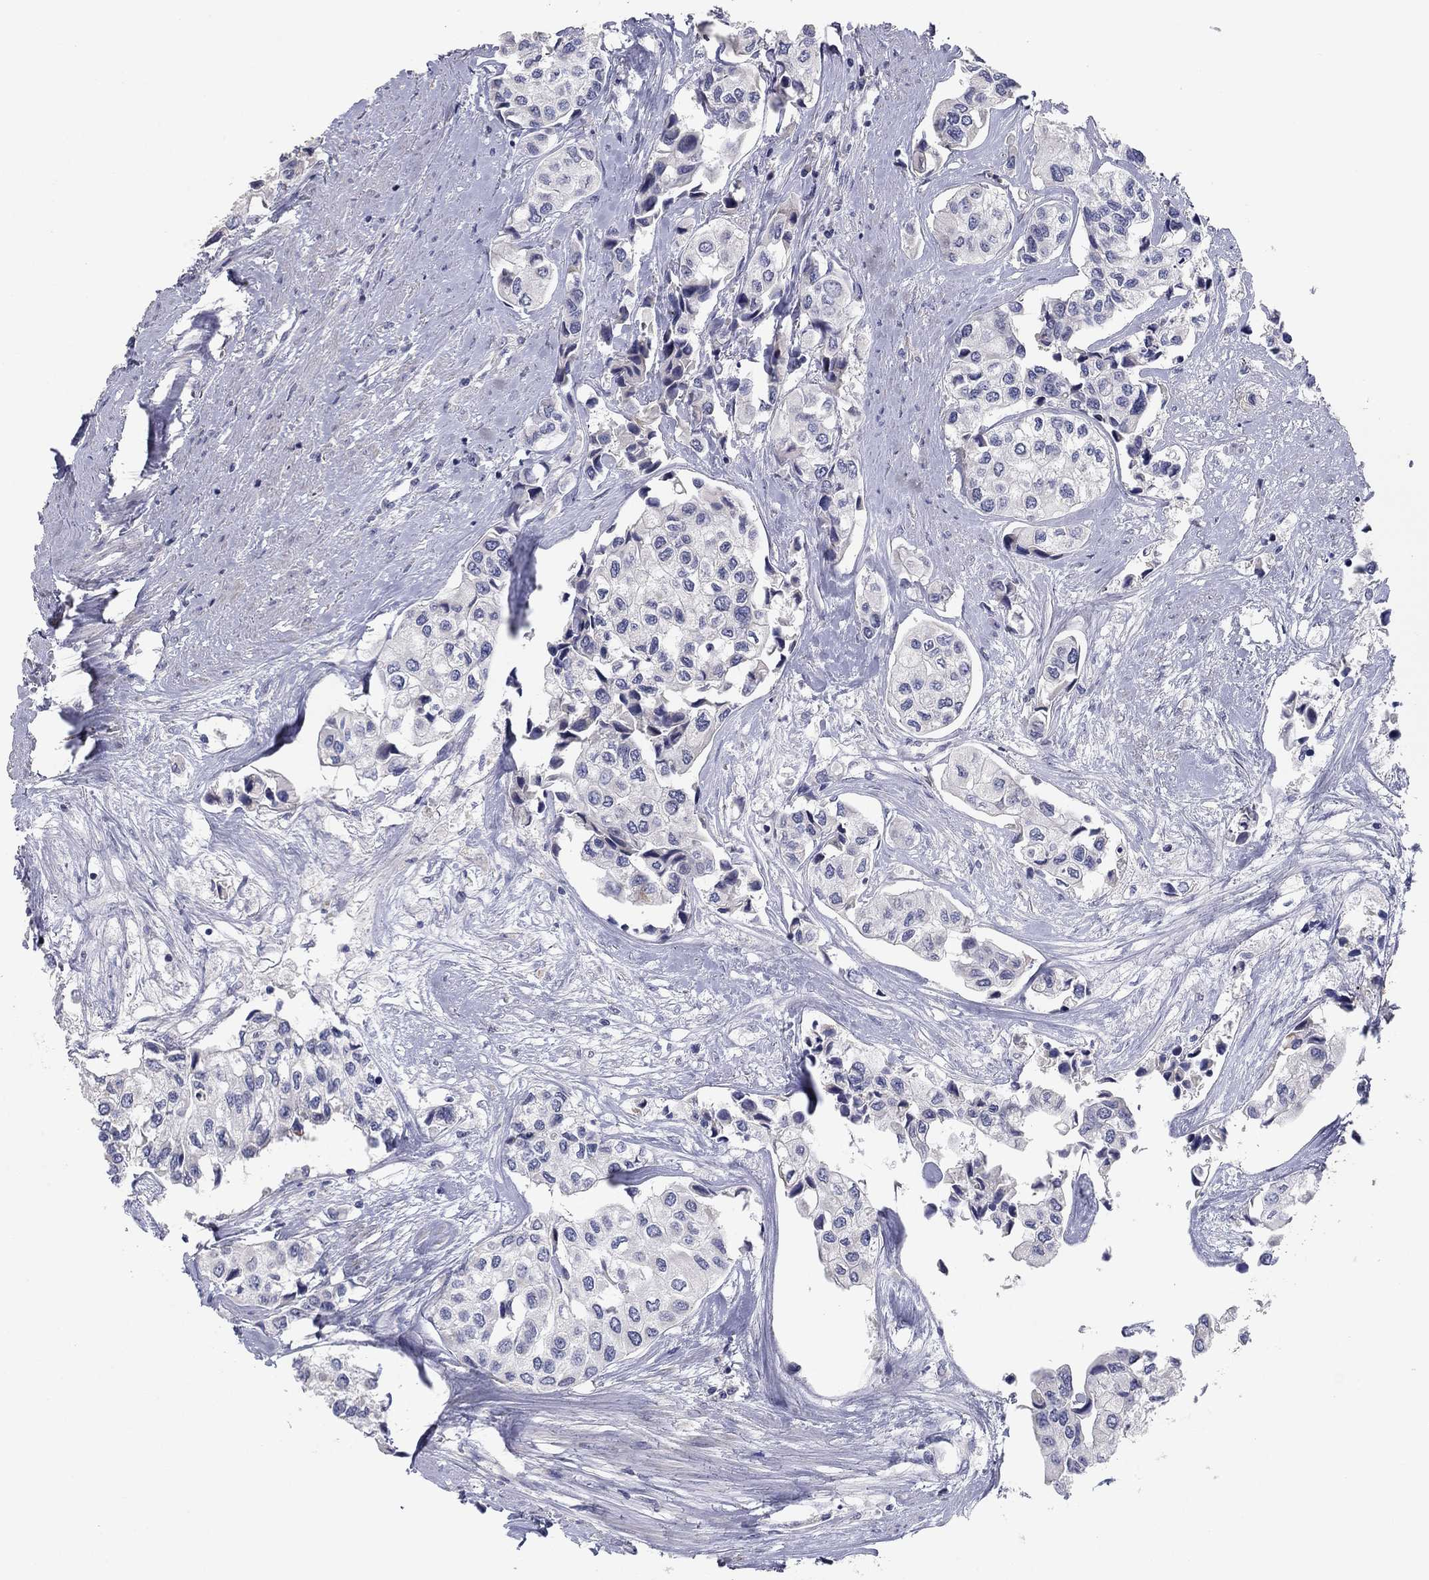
{"staining": {"intensity": "negative", "quantity": "none", "location": "none"}, "tissue": "urothelial cancer", "cell_type": "Tumor cells", "image_type": "cancer", "snomed": [{"axis": "morphology", "description": "Urothelial carcinoma, High grade"}, {"axis": "topography", "description": "Urinary bladder"}], "caption": "Human urothelial cancer stained for a protein using immunohistochemistry reveals no expression in tumor cells.", "gene": "PTGDS", "patient": {"sex": "male", "age": 73}}